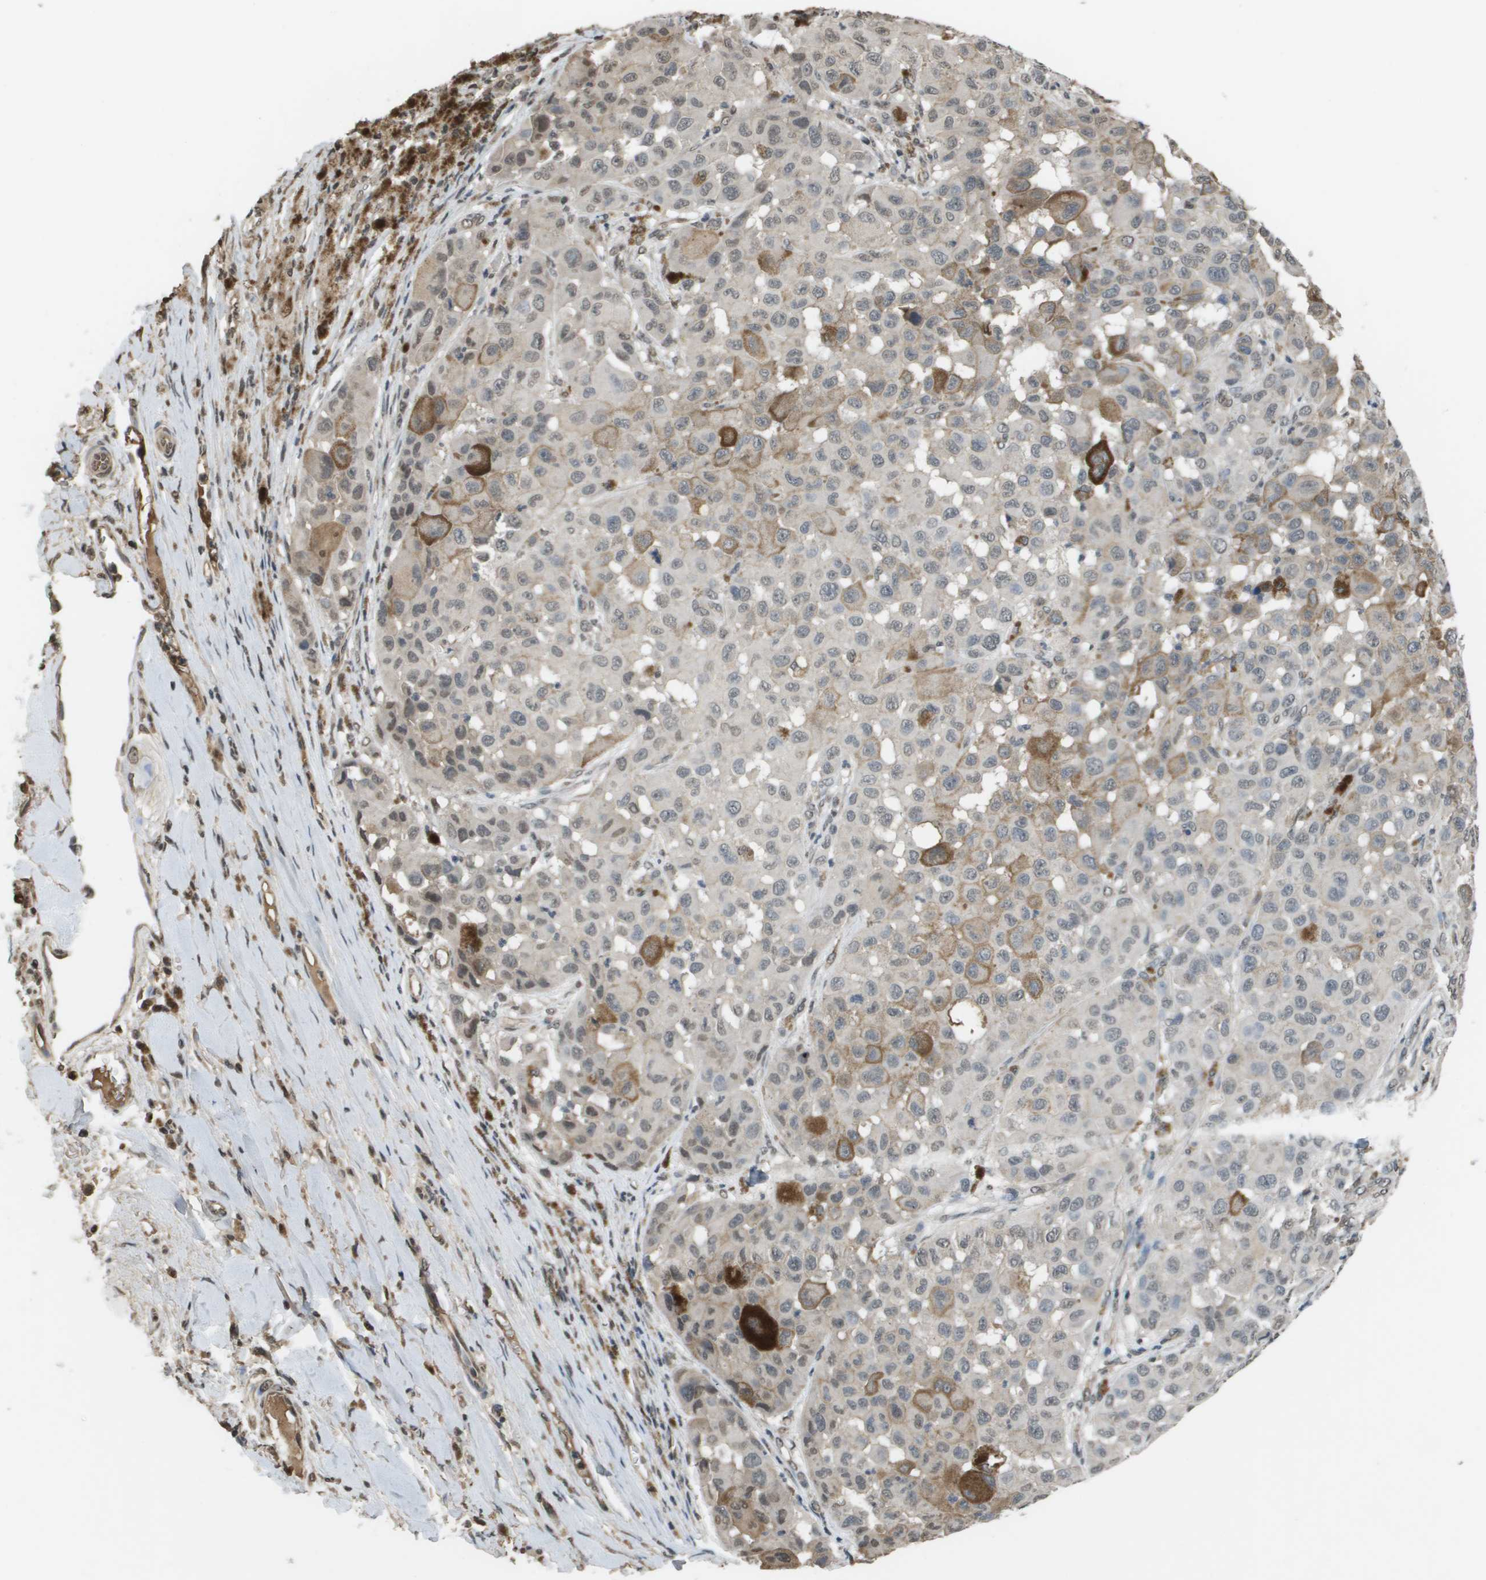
{"staining": {"intensity": "weak", "quantity": "<25%", "location": "cytoplasmic/membranous"}, "tissue": "melanoma", "cell_type": "Tumor cells", "image_type": "cancer", "snomed": [{"axis": "morphology", "description": "Malignant melanoma, NOS"}, {"axis": "topography", "description": "Skin"}], "caption": "High magnification brightfield microscopy of melanoma stained with DAB (3,3'-diaminobenzidine) (brown) and counterstained with hematoxylin (blue): tumor cells show no significant staining. (Brightfield microscopy of DAB IHC at high magnification).", "gene": "NDRG2", "patient": {"sex": "male", "age": 96}}